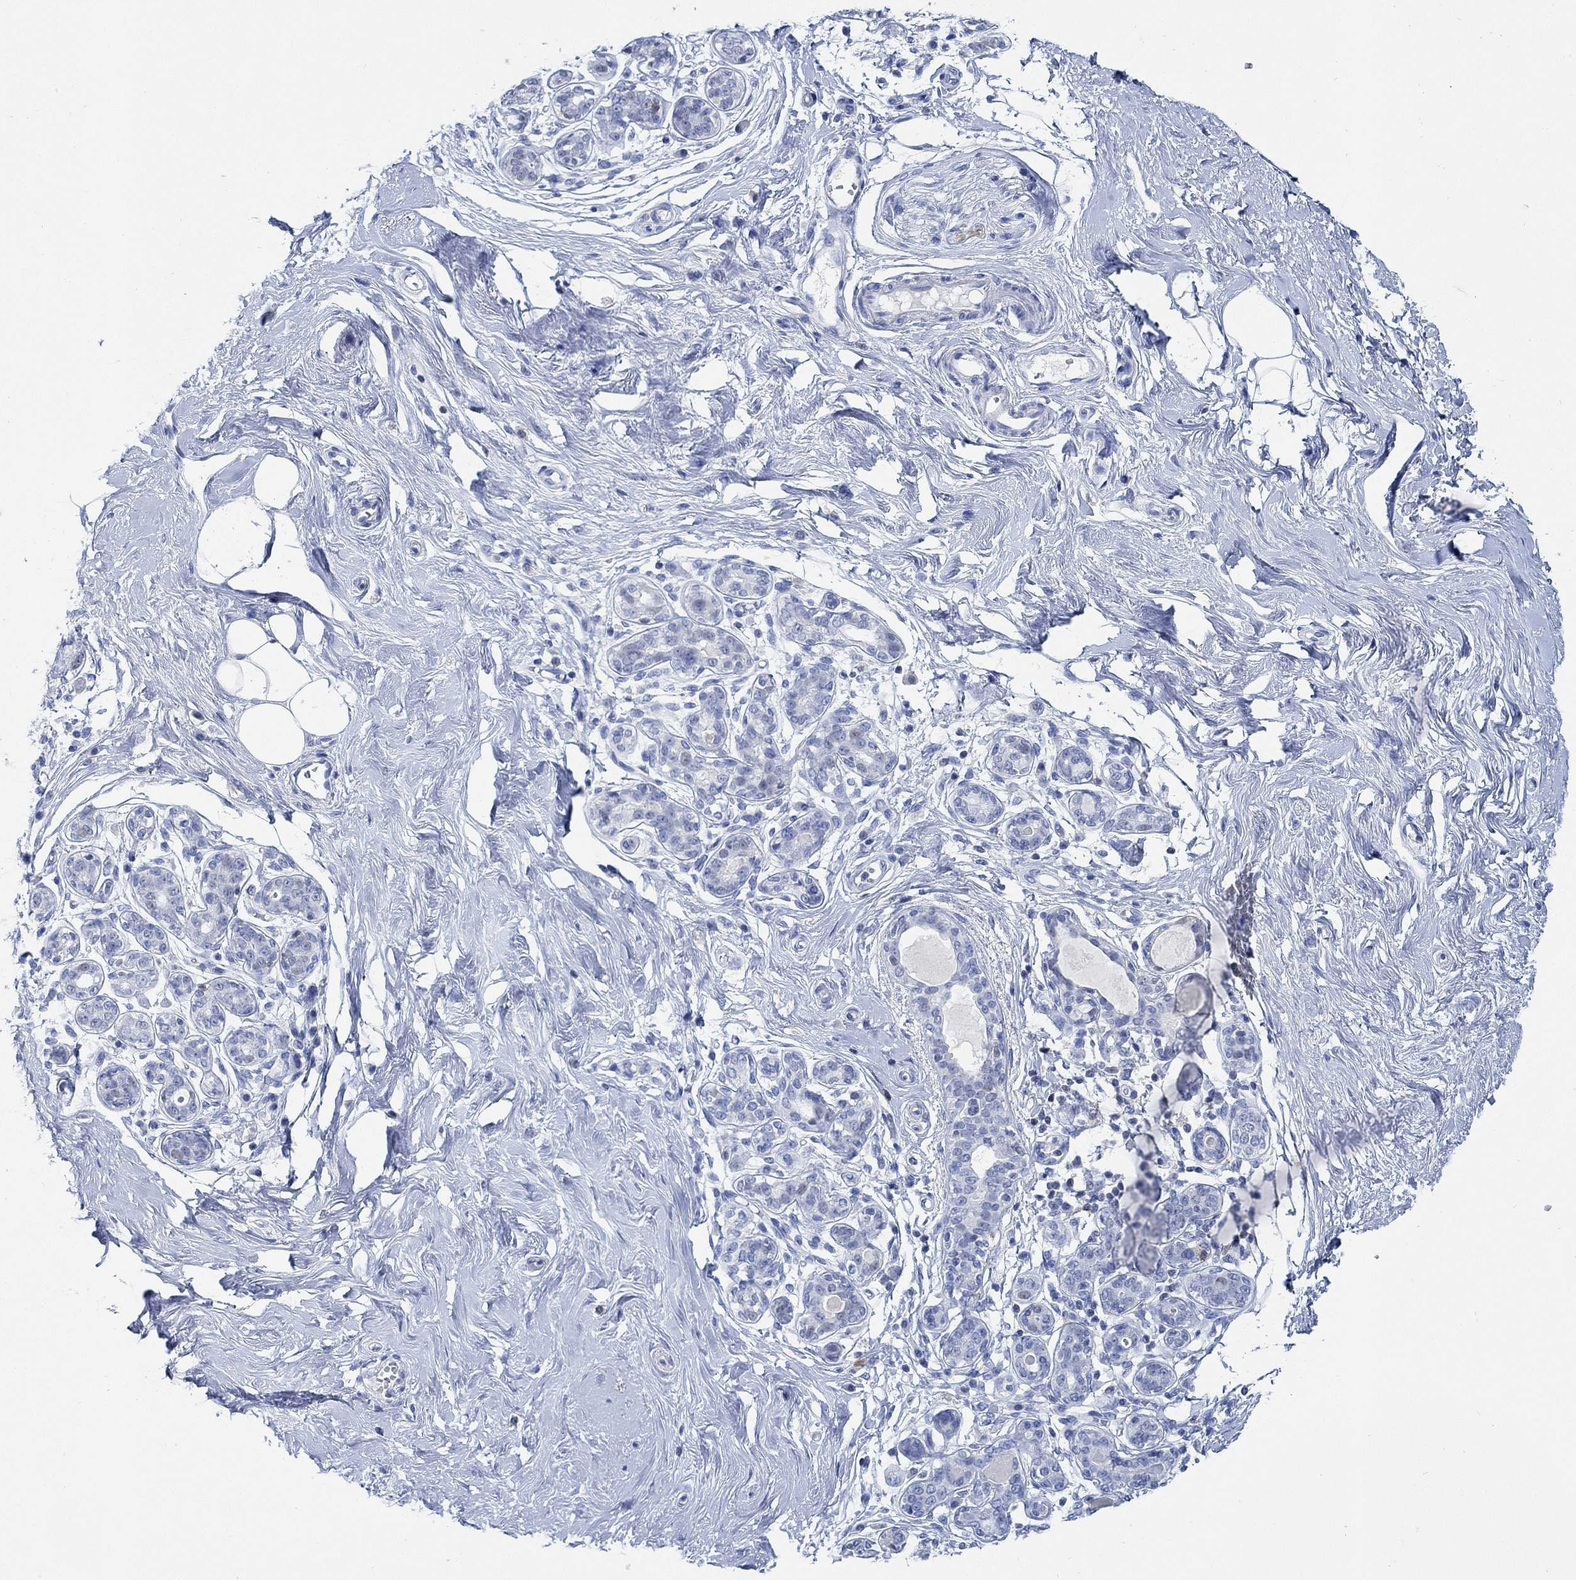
{"staining": {"intensity": "negative", "quantity": "none", "location": "none"}, "tissue": "breast", "cell_type": "Adipocytes", "image_type": "normal", "snomed": [{"axis": "morphology", "description": "Normal tissue, NOS"}, {"axis": "topography", "description": "Skin"}, {"axis": "topography", "description": "Breast"}], "caption": "IHC of benign breast displays no staining in adipocytes.", "gene": "PPP1R17", "patient": {"sex": "female", "age": 43}}